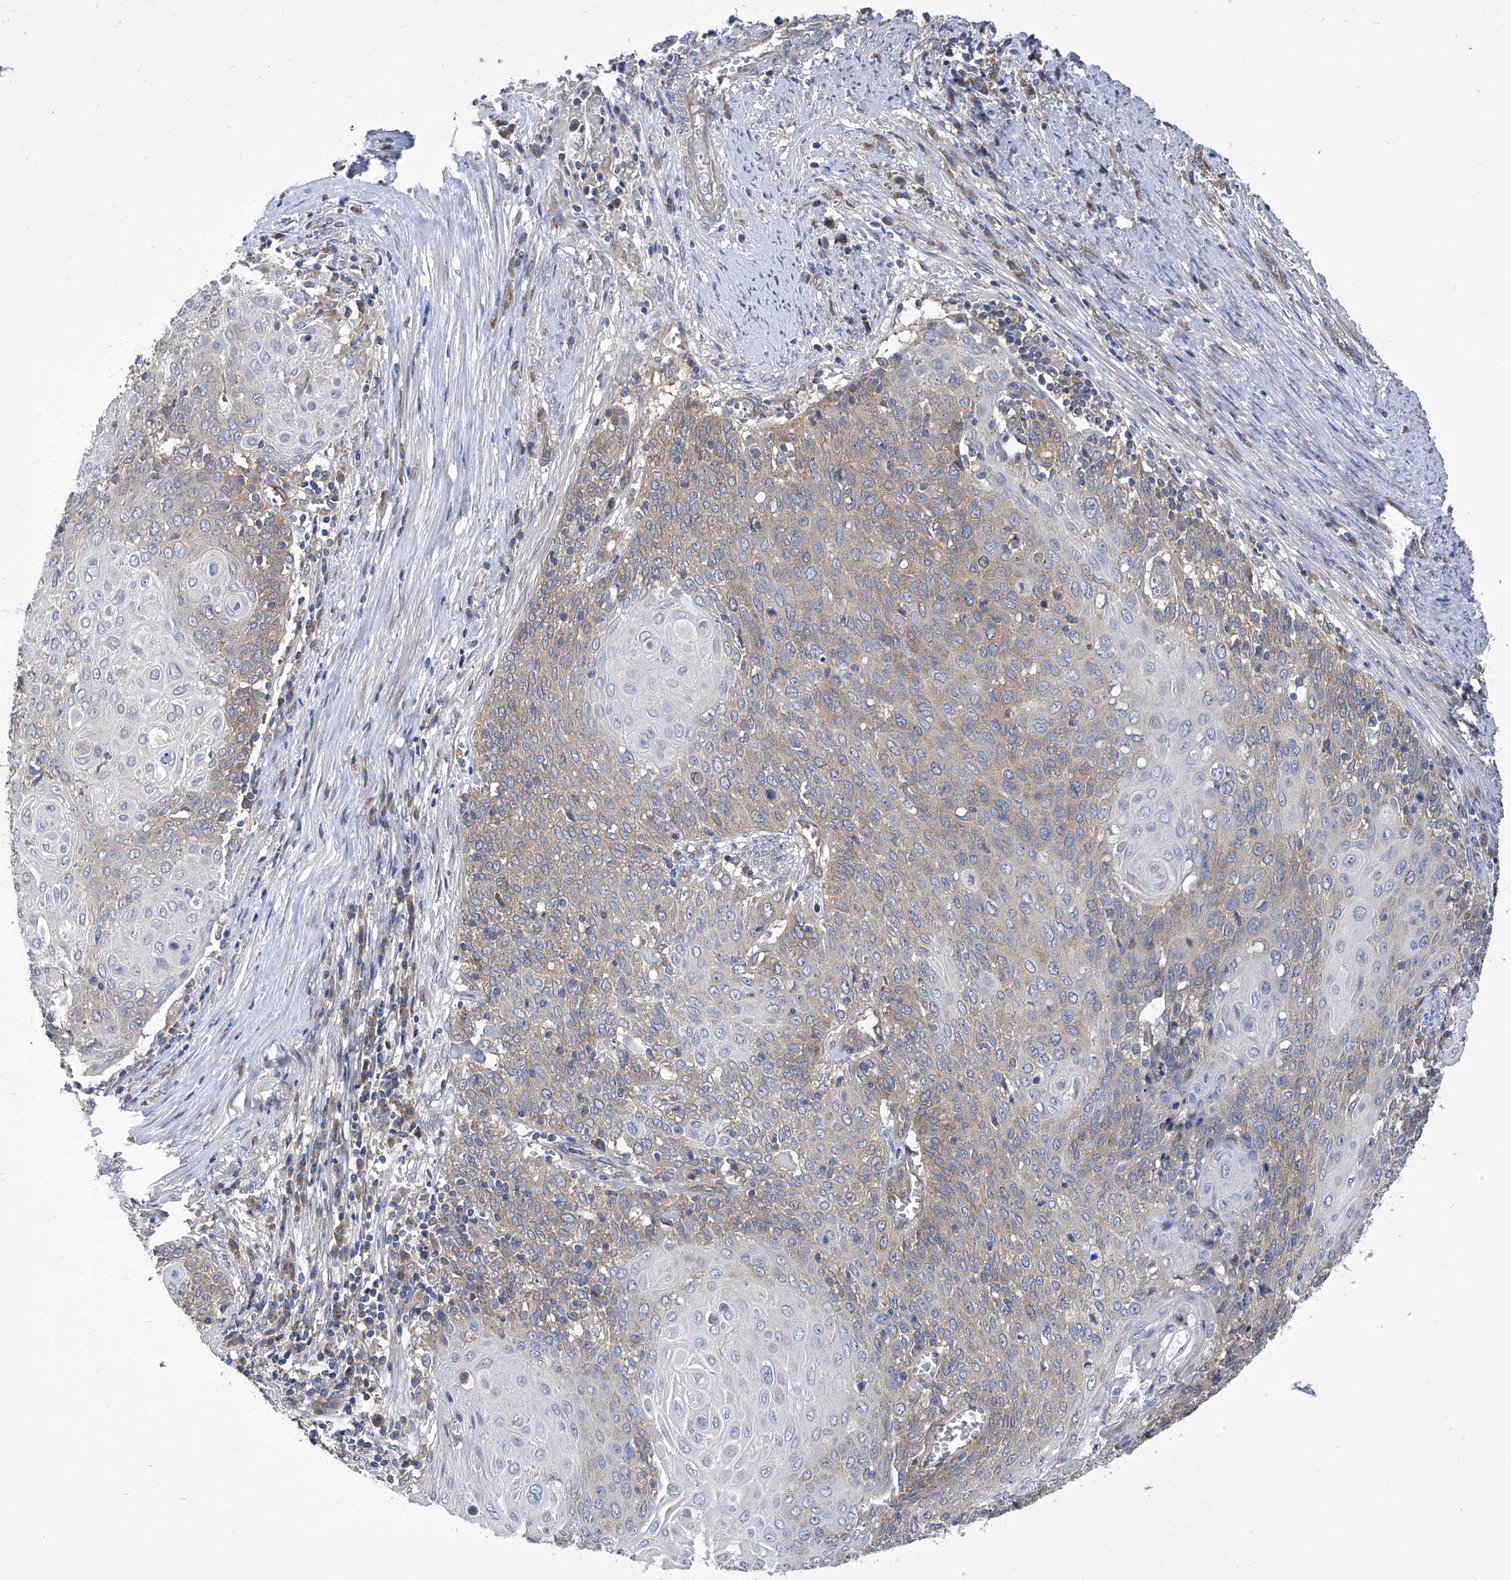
{"staining": {"intensity": "weak", "quantity": "<25%", "location": "cytoplasmic/membranous"}, "tissue": "cervical cancer", "cell_type": "Tumor cells", "image_type": "cancer", "snomed": [{"axis": "morphology", "description": "Squamous cell carcinoma, NOS"}, {"axis": "topography", "description": "Cervix"}], "caption": "Cervical squamous cell carcinoma stained for a protein using immunohistochemistry shows no positivity tumor cells.", "gene": "TJAP1", "patient": {"sex": "female", "age": 39}}